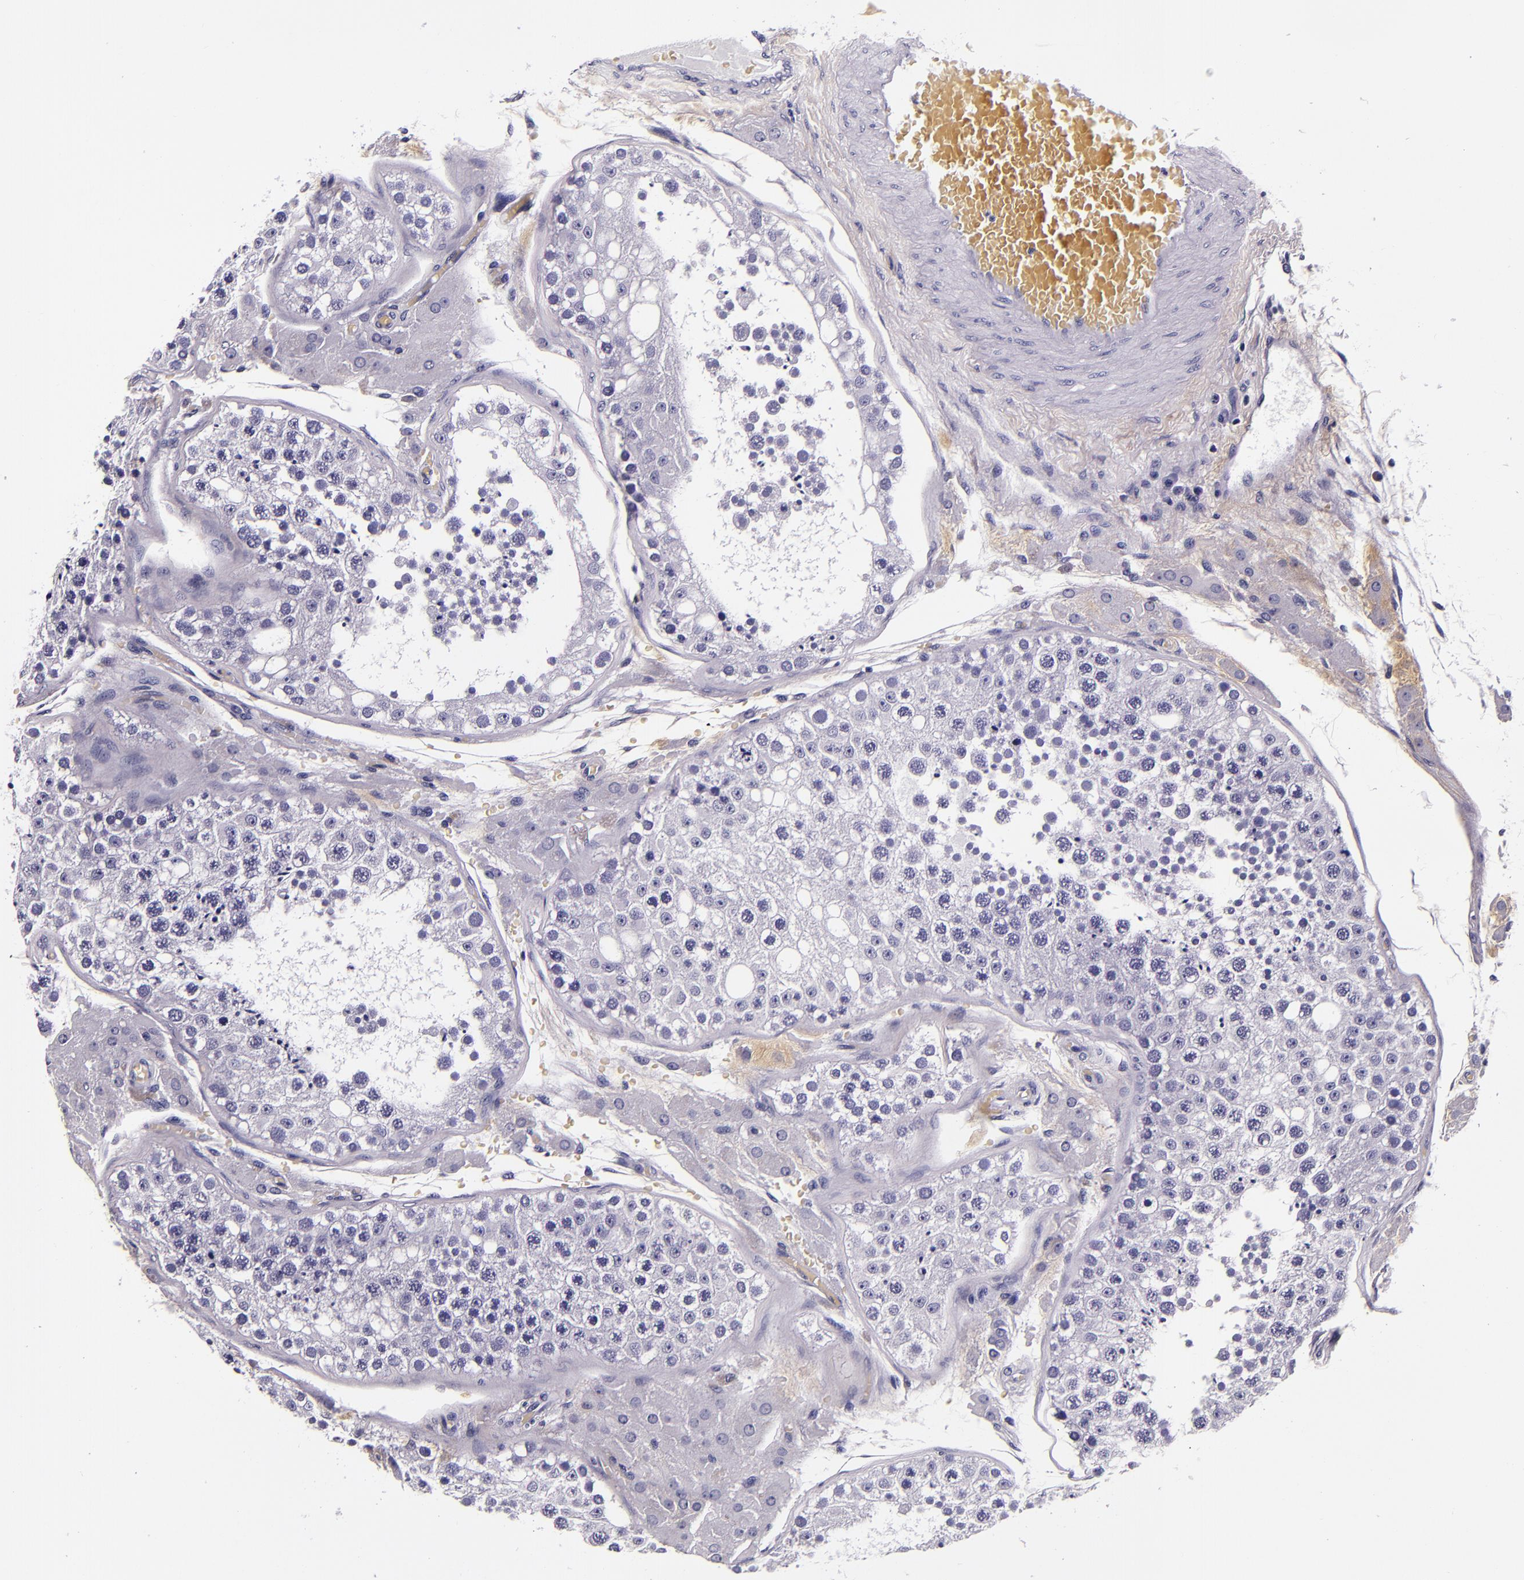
{"staining": {"intensity": "negative", "quantity": "none", "location": "none"}, "tissue": "testis", "cell_type": "Cells in seminiferous ducts", "image_type": "normal", "snomed": [{"axis": "morphology", "description": "Normal tissue, NOS"}, {"axis": "topography", "description": "Testis"}], "caption": "An IHC micrograph of benign testis is shown. There is no staining in cells in seminiferous ducts of testis. (Immunohistochemistry (ihc), brightfield microscopy, high magnification).", "gene": "FBN1", "patient": {"sex": "male", "age": 26}}